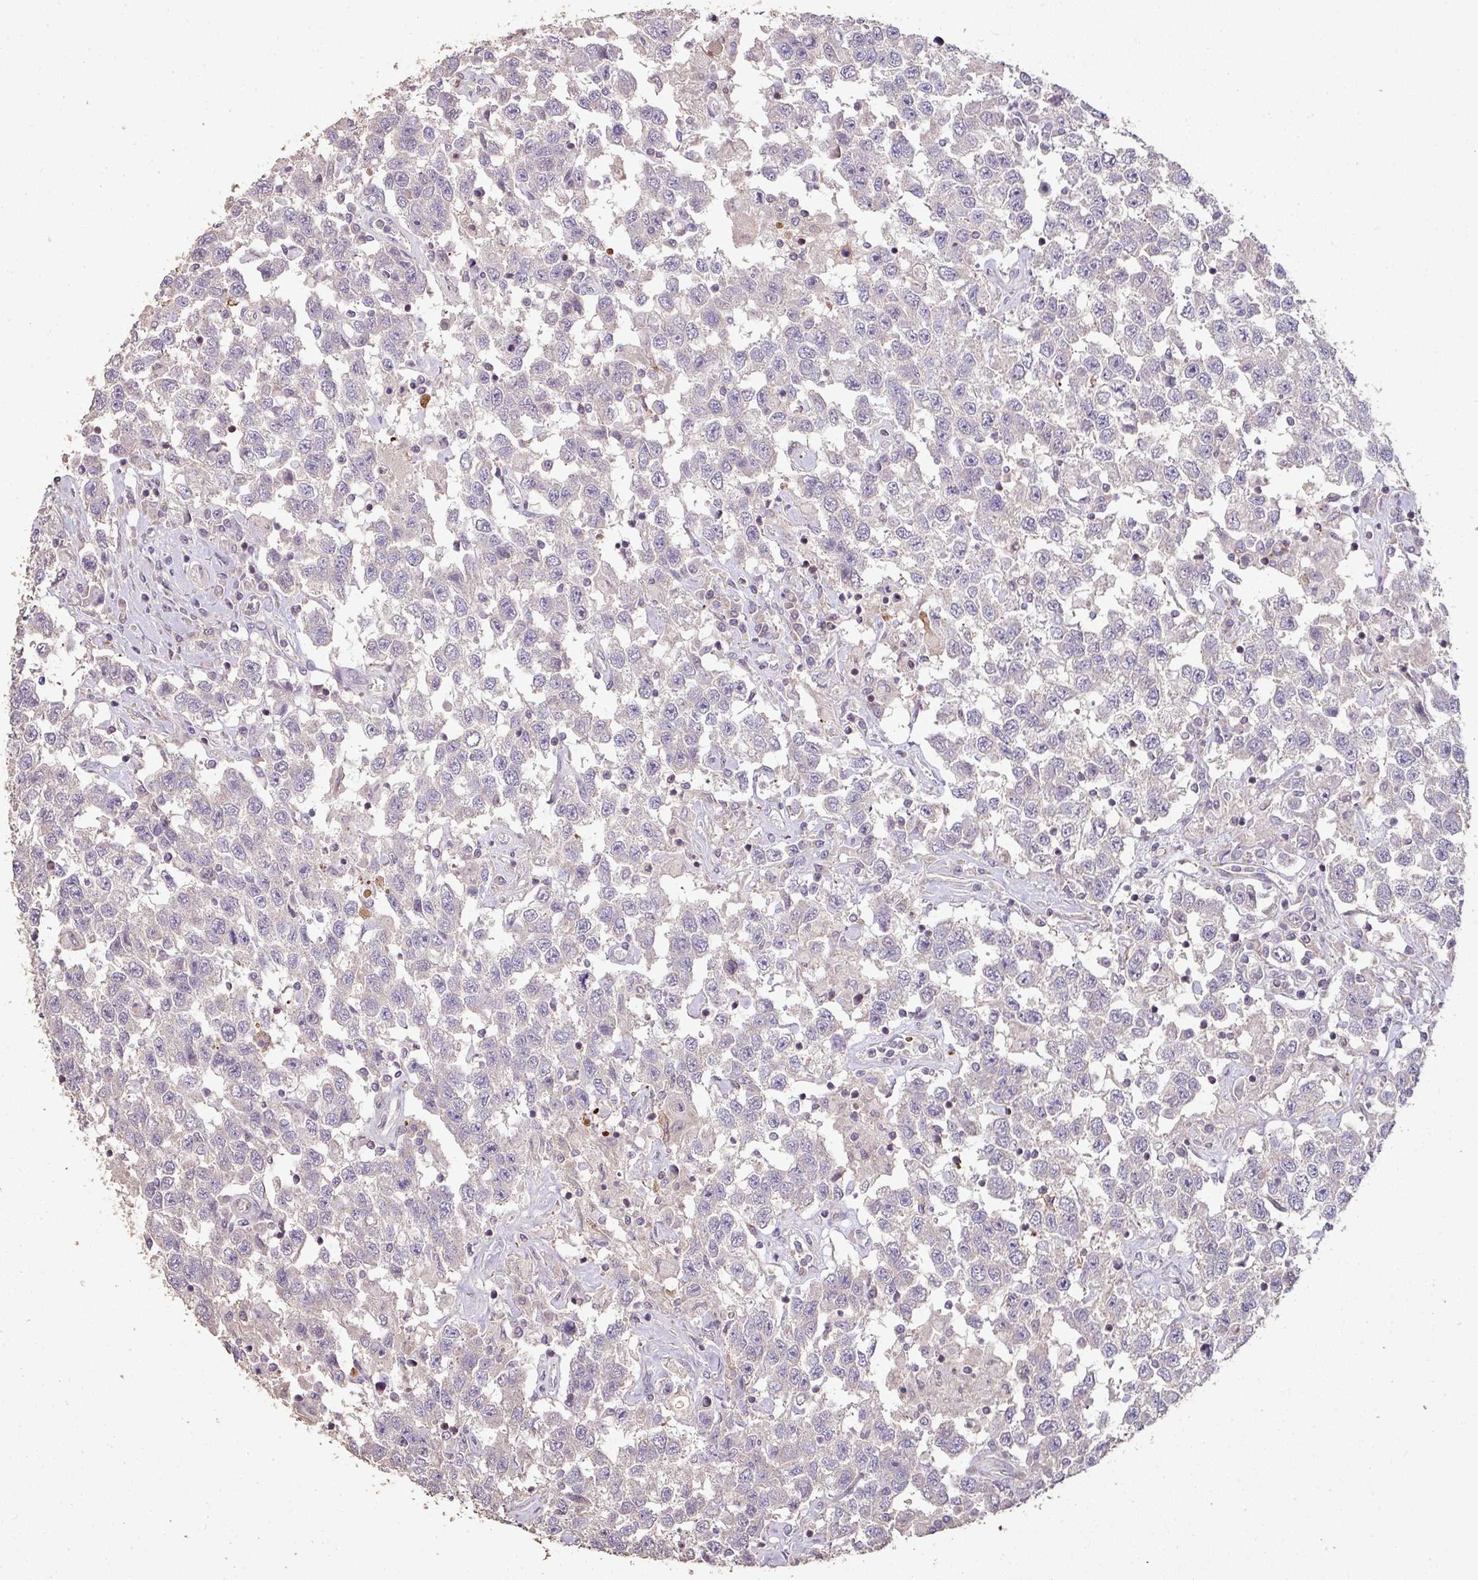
{"staining": {"intensity": "negative", "quantity": "none", "location": "none"}, "tissue": "testis cancer", "cell_type": "Tumor cells", "image_type": "cancer", "snomed": [{"axis": "morphology", "description": "Seminoma, NOS"}, {"axis": "topography", "description": "Testis"}], "caption": "Protein analysis of testis seminoma displays no significant positivity in tumor cells.", "gene": "RPL23A", "patient": {"sex": "male", "age": 41}}